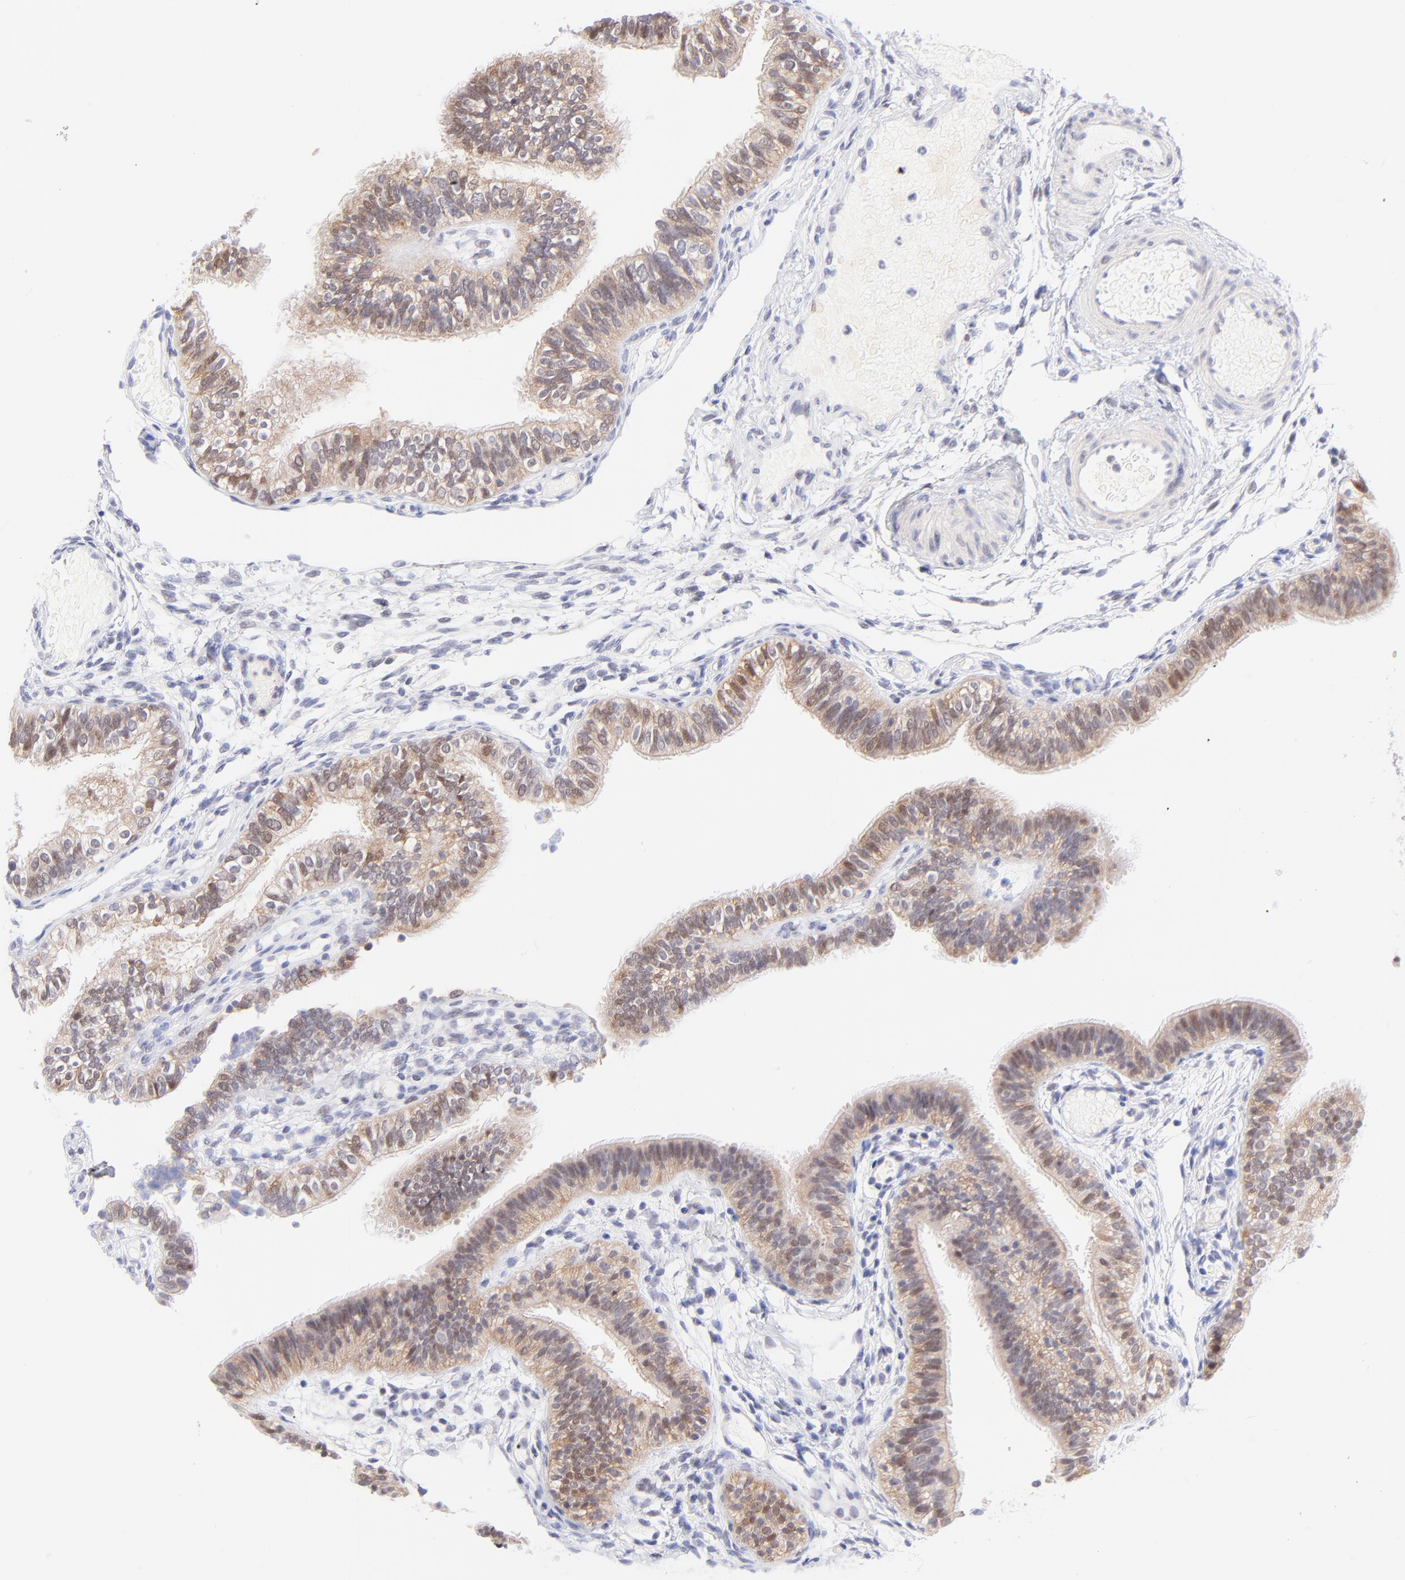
{"staining": {"intensity": "weak", "quantity": "25%-75%", "location": "cytoplasmic/membranous,nuclear"}, "tissue": "fallopian tube", "cell_type": "Glandular cells", "image_type": "normal", "snomed": [{"axis": "morphology", "description": "Normal tissue, NOS"}, {"axis": "morphology", "description": "Dermoid, NOS"}, {"axis": "topography", "description": "Fallopian tube"}], "caption": "Protein analysis of benign fallopian tube displays weak cytoplasmic/membranous,nuclear positivity in approximately 25%-75% of glandular cells. (Stains: DAB in brown, nuclei in blue, Microscopy: brightfield microscopy at high magnification).", "gene": "PBDC1", "patient": {"sex": "female", "age": 33}}